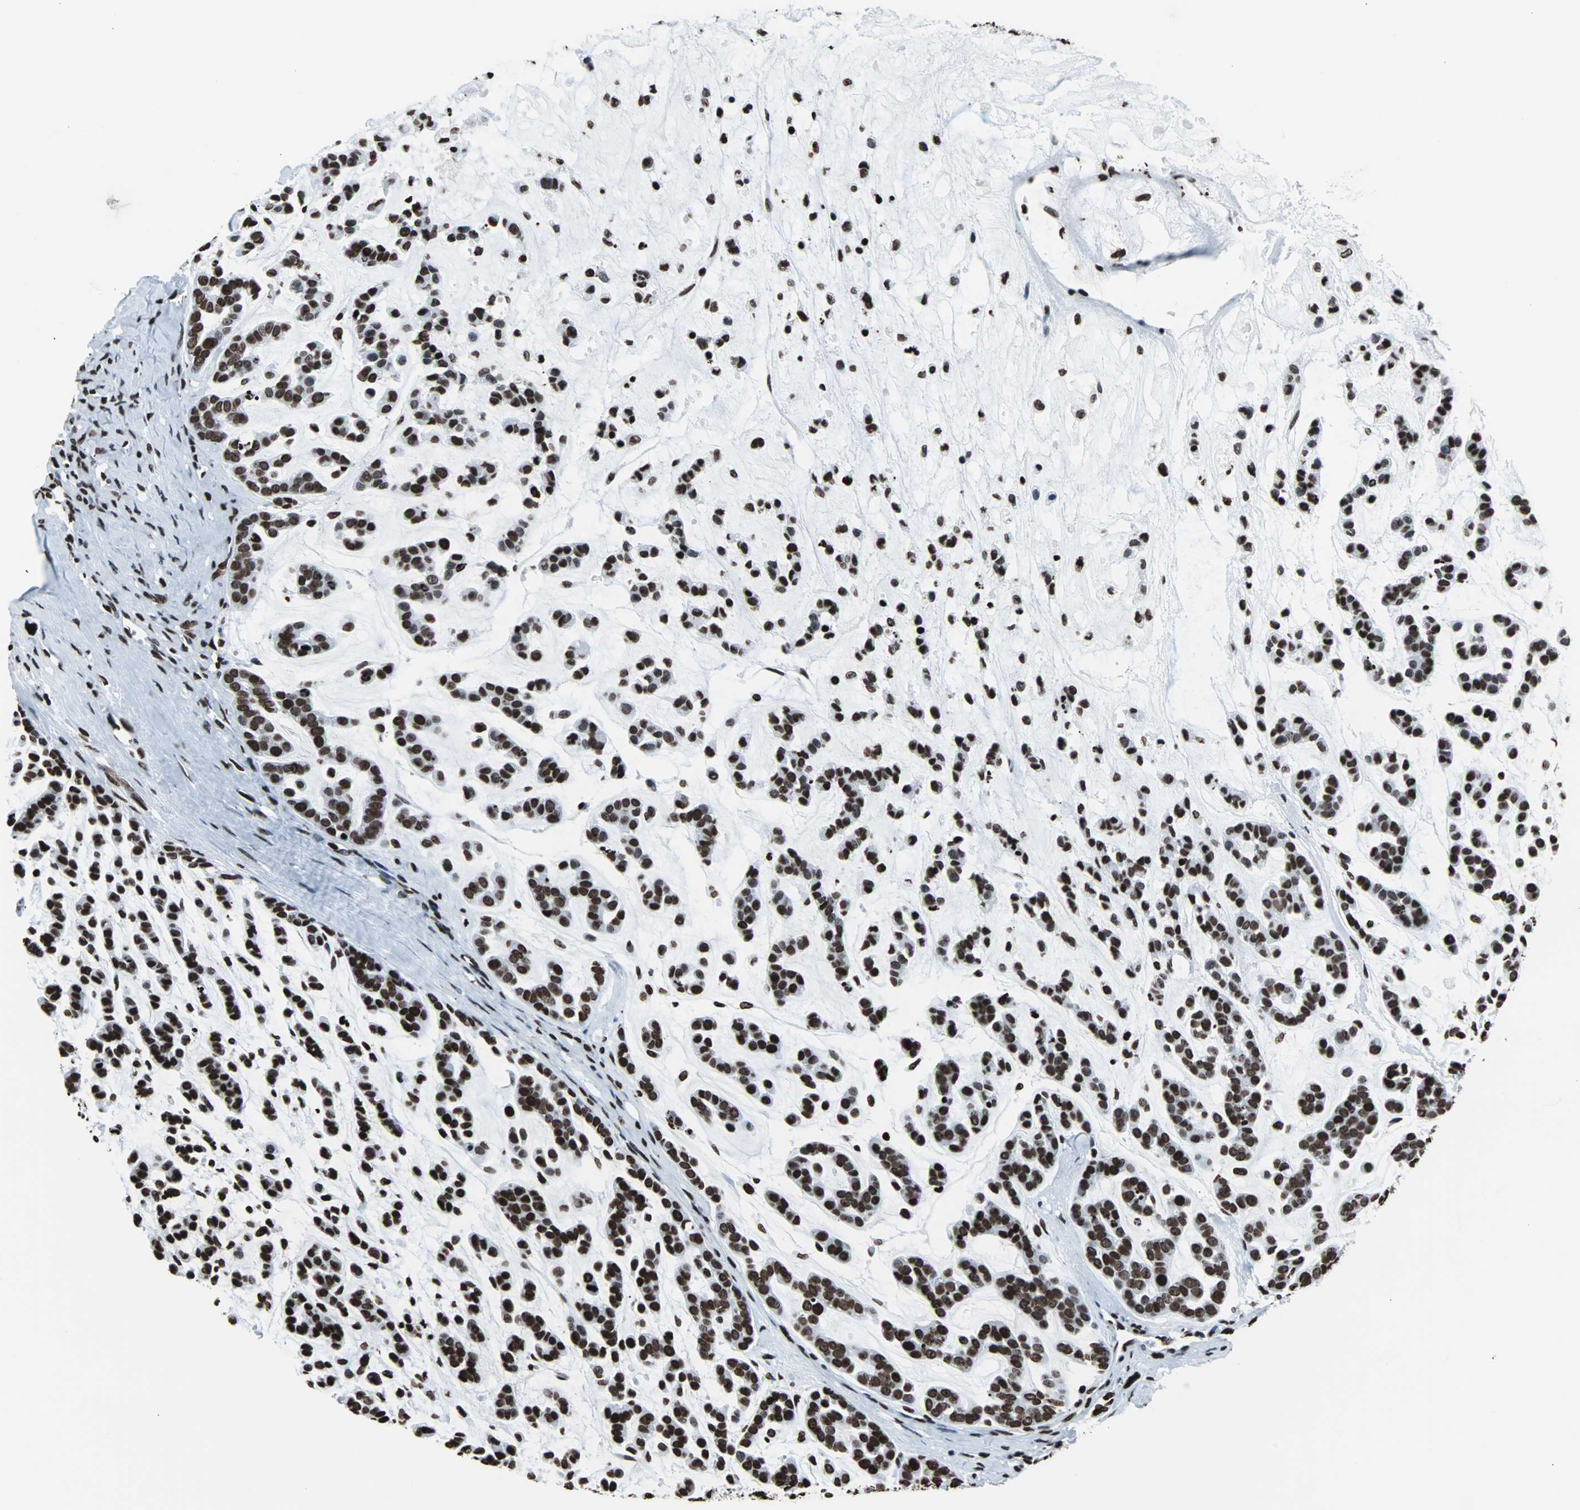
{"staining": {"intensity": "strong", "quantity": ">75%", "location": "nuclear"}, "tissue": "head and neck cancer", "cell_type": "Tumor cells", "image_type": "cancer", "snomed": [{"axis": "morphology", "description": "Adenocarcinoma, NOS"}, {"axis": "morphology", "description": "Adenoma, NOS"}, {"axis": "topography", "description": "Head-Neck"}], "caption": "Protein analysis of head and neck cancer tissue reveals strong nuclear expression in about >75% of tumor cells. Using DAB (brown) and hematoxylin (blue) stains, captured at high magnification using brightfield microscopy.", "gene": "H2BC18", "patient": {"sex": "female", "age": 55}}